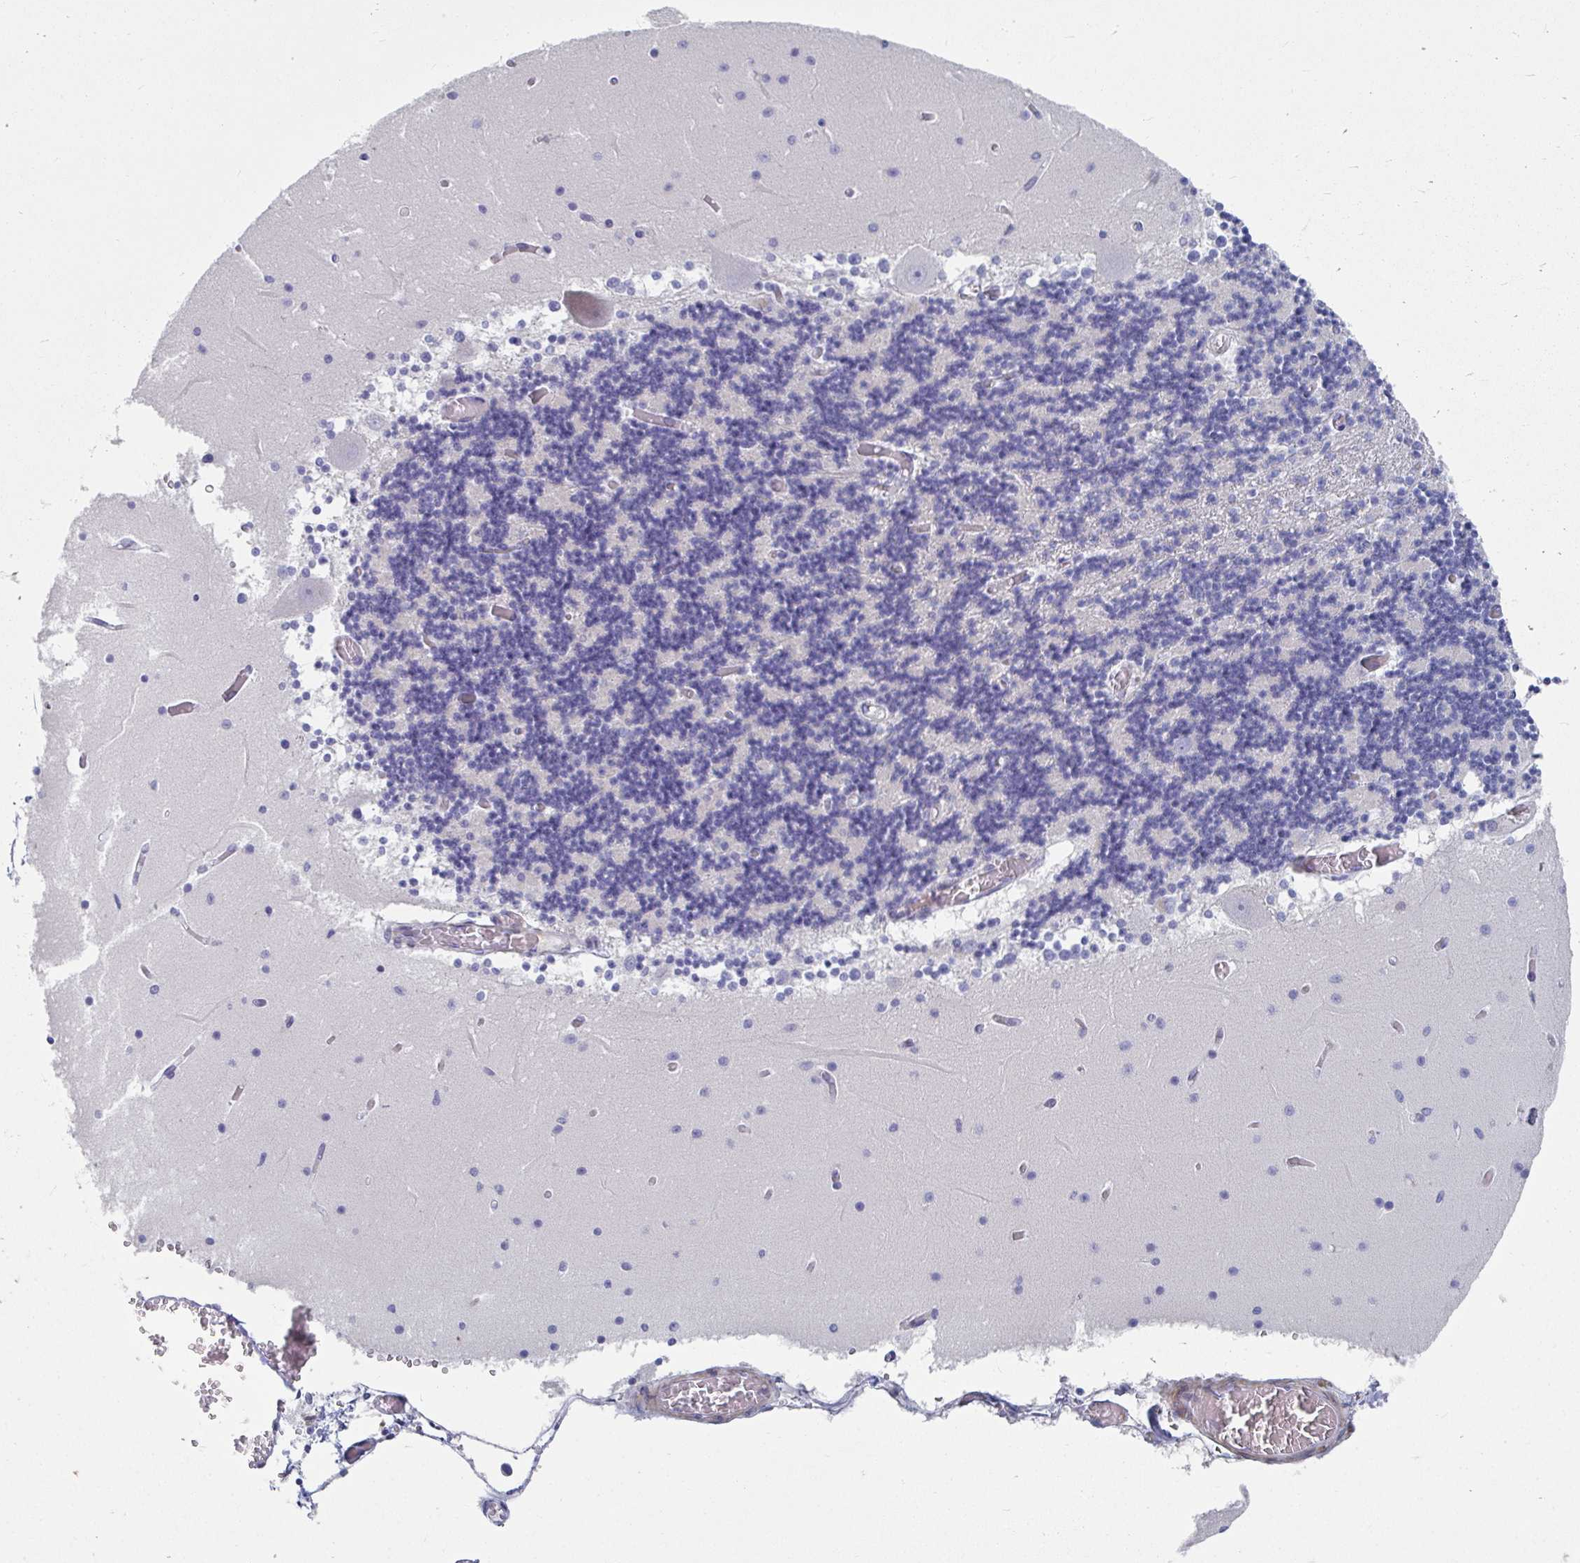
{"staining": {"intensity": "negative", "quantity": "none", "location": "none"}, "tissue": "cerebellum", "cell_type": "Cells in granular layer", "image_type": "normal", "snomed": [{"axis": "morphology", "description": "Normal tissue, NOS"}, {"axis": "topography", "description": "Cerebellum"}], "caption": "DAB (3,3'-diaminobenzidine) immunohistochemical staining of normal cerebellum demonstrates no significant expression in cells in granular layer.", "gene": "ZFP82", "patient": {"sex": "female", "age": 28}}